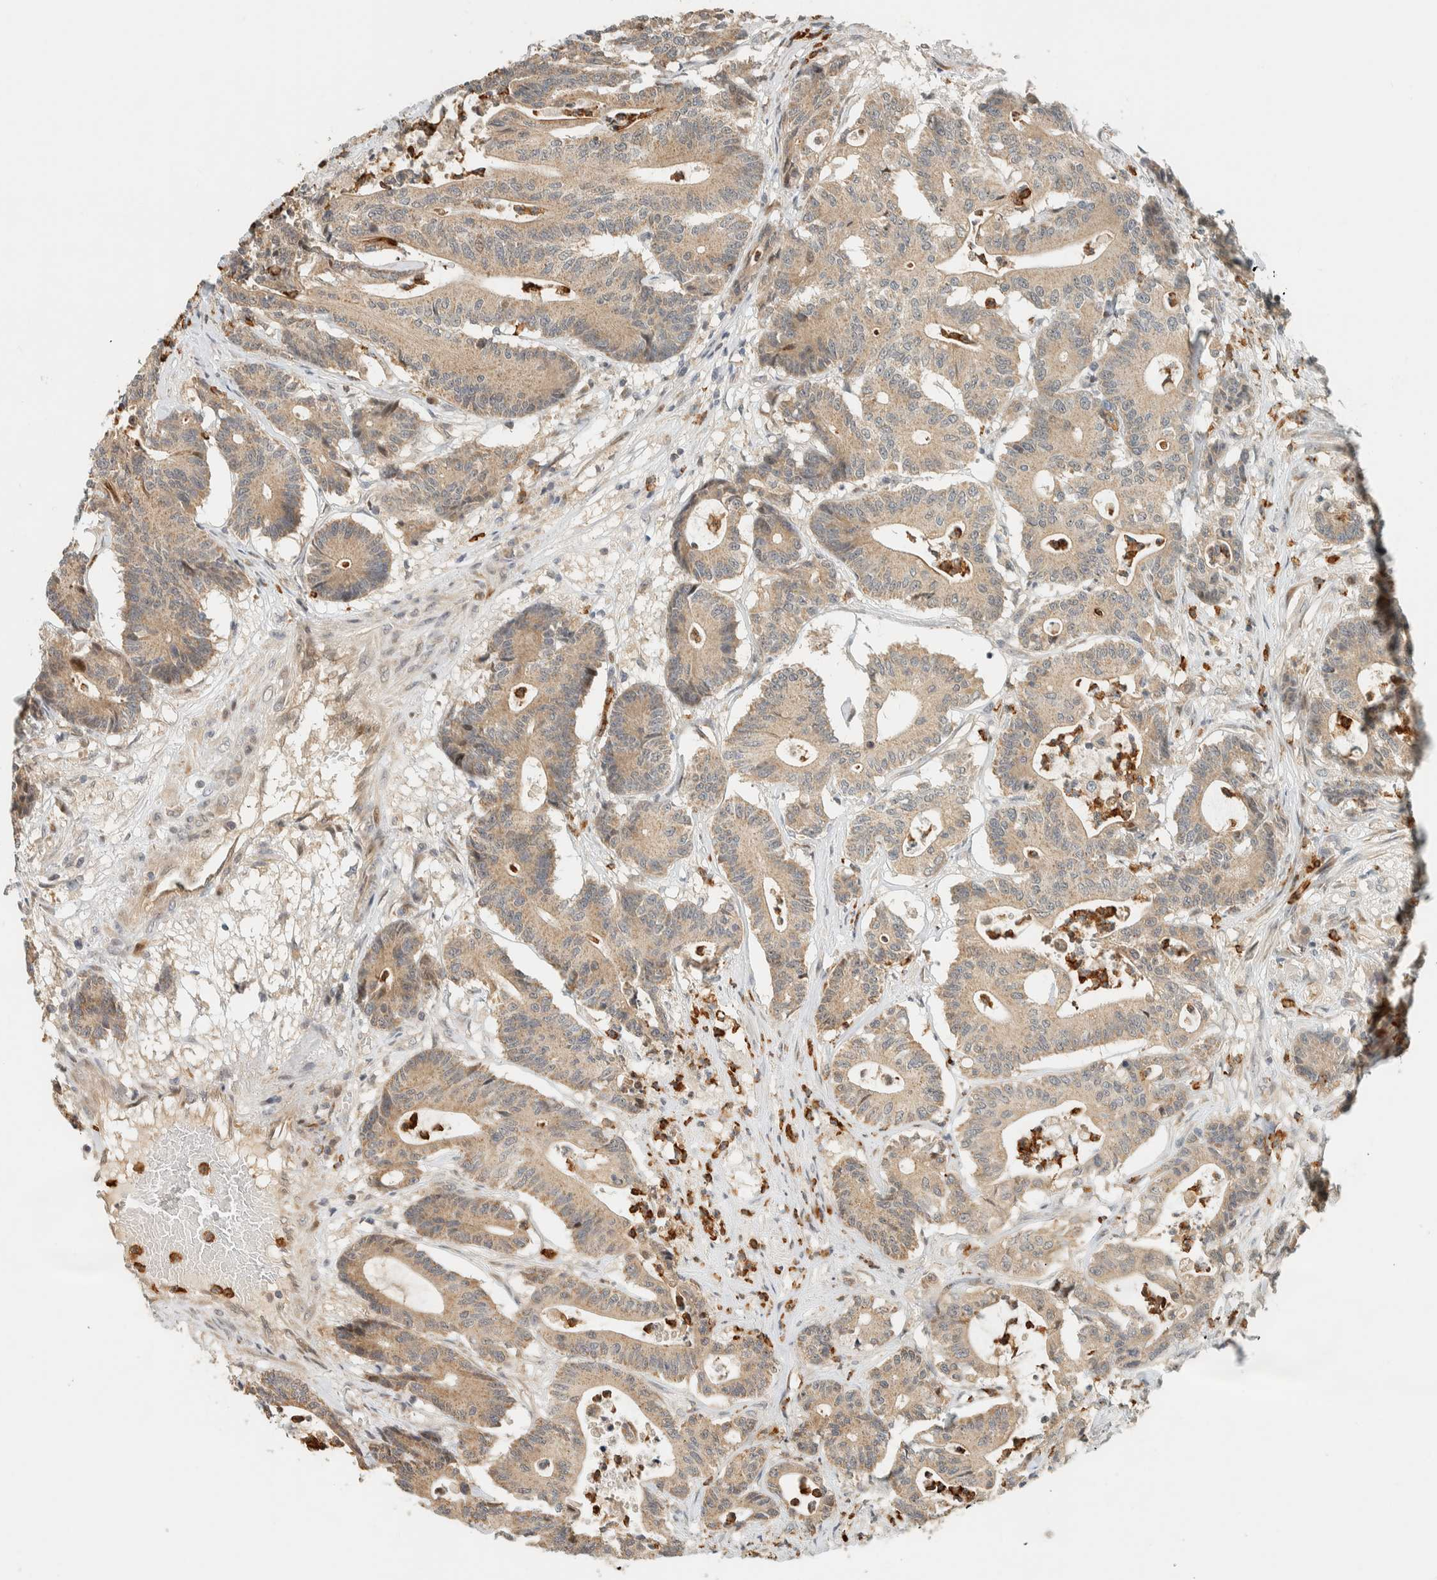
{"staining": {"intensity": "weak", "quantity": ">75%", "location": "cytoplasmic/membranous"}, "tissue": "colorectal cancer", "cell_type": "Tumor cells", "image_type": "cancer", "snomed": [{"axis": "morphology", "description": "Adenocarcinoma, NOS"}, {"axis": "topography", "description": "Colon"}], "caption": "Human colorectal cancer stained with a protein marker shows weak staining in tumor cells.", "gene": "CCDC171", "patient": {"sex": "female", "age": 84}}